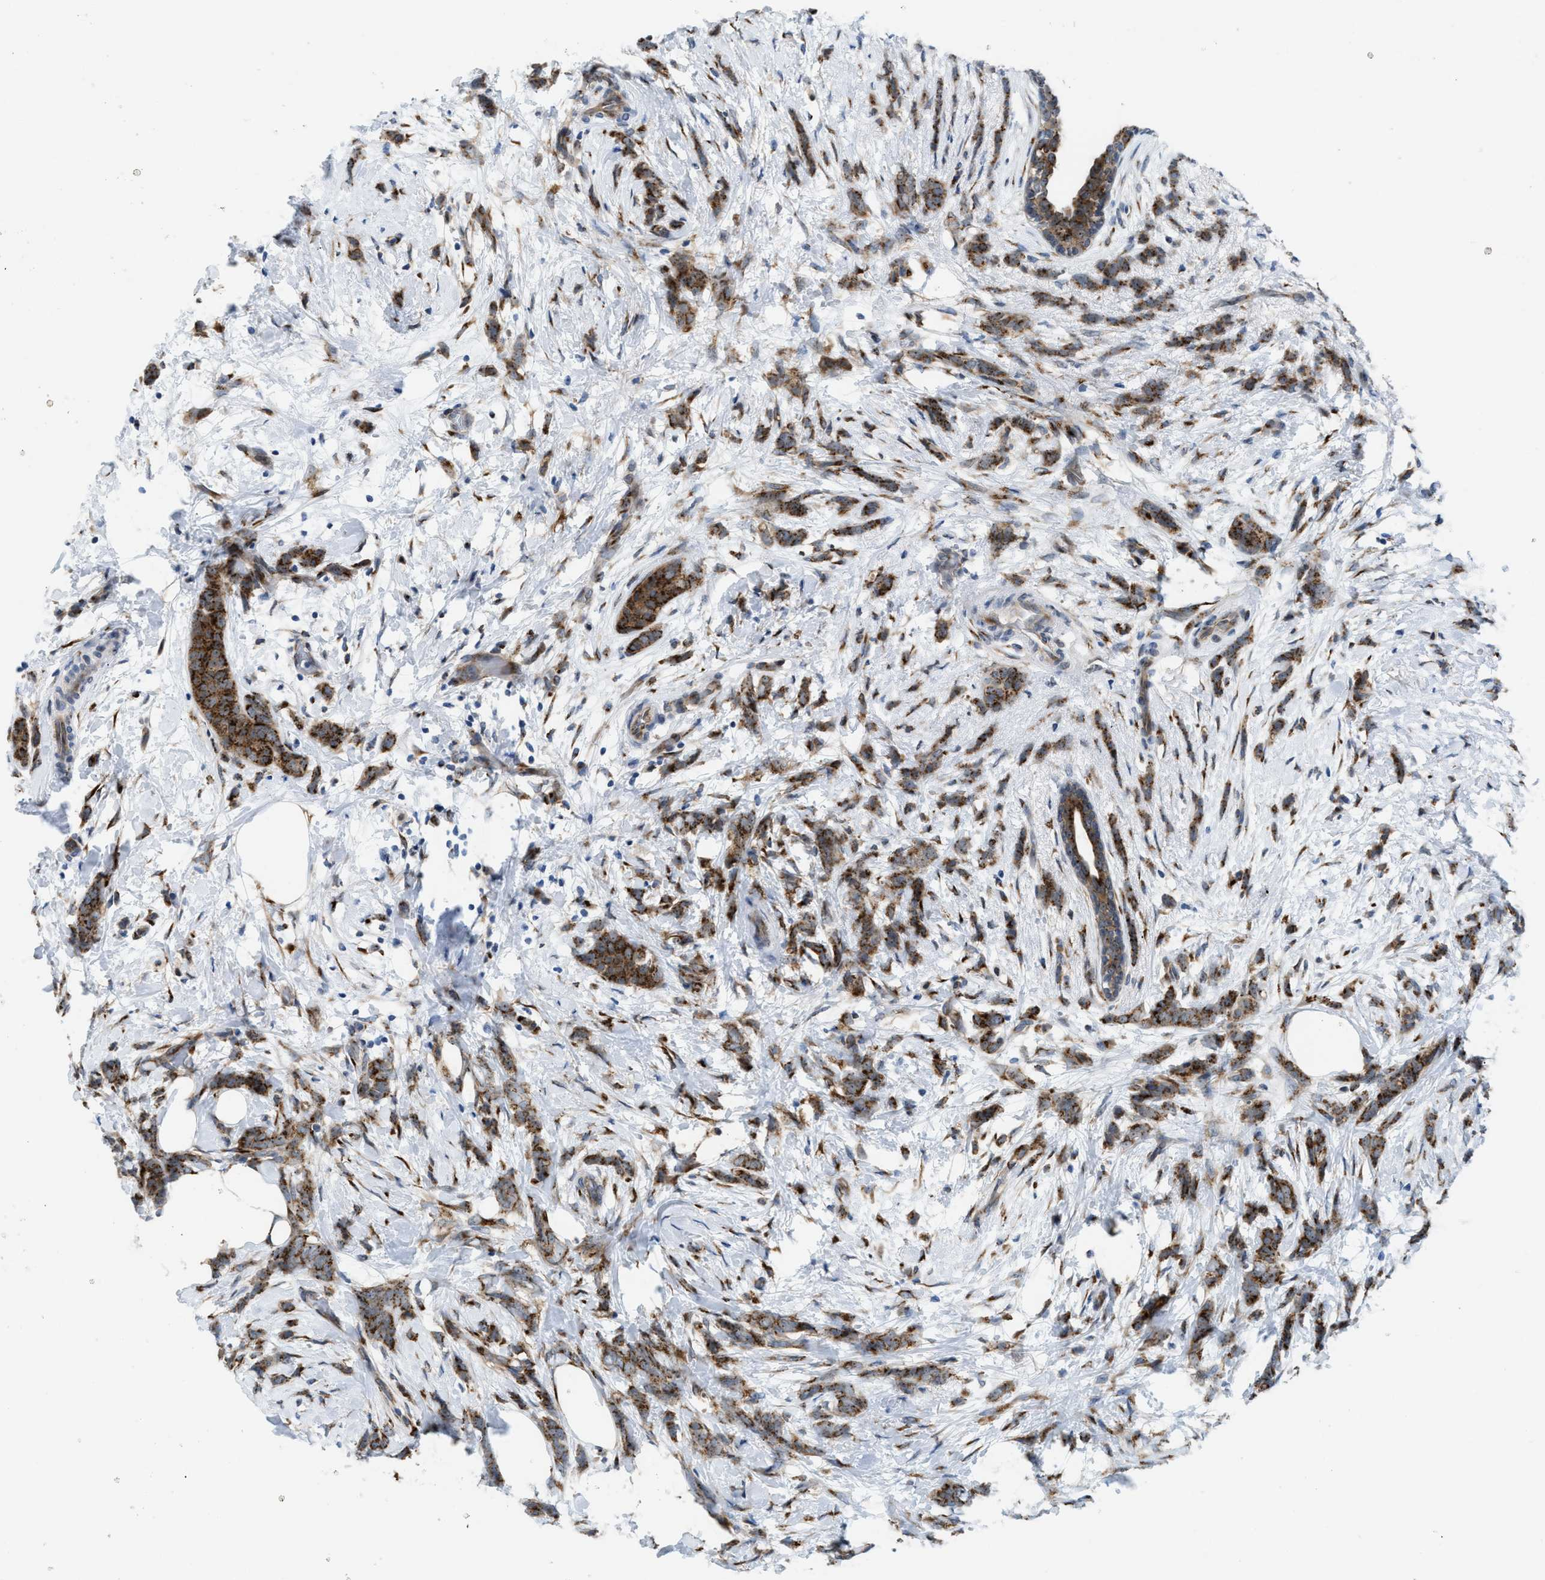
{"staining": {"intensity": "moderate", "quantity": ">75%", "location": "cytoplasmic/membranous"}, "tissue": "breast cancer", "cell_type": "Tumor cells", "image_type": "cancer", "snomed": [{"axis": "morphology", "description": "Lobular carcinoma, in situ"}, {"axis": "morphology", "description": "Lobular carcinoma"}, {"axis": "topography", "description": "Breast"}], "caption": "This is an image of immunohistochemistry staining of breast lobular carcinoma in situ, which shows moderate expression in the cytoplasmic/membranous of tumor cells.", "gene": "SLC38A10", "patient": {"sex": "female", "age": 41}}